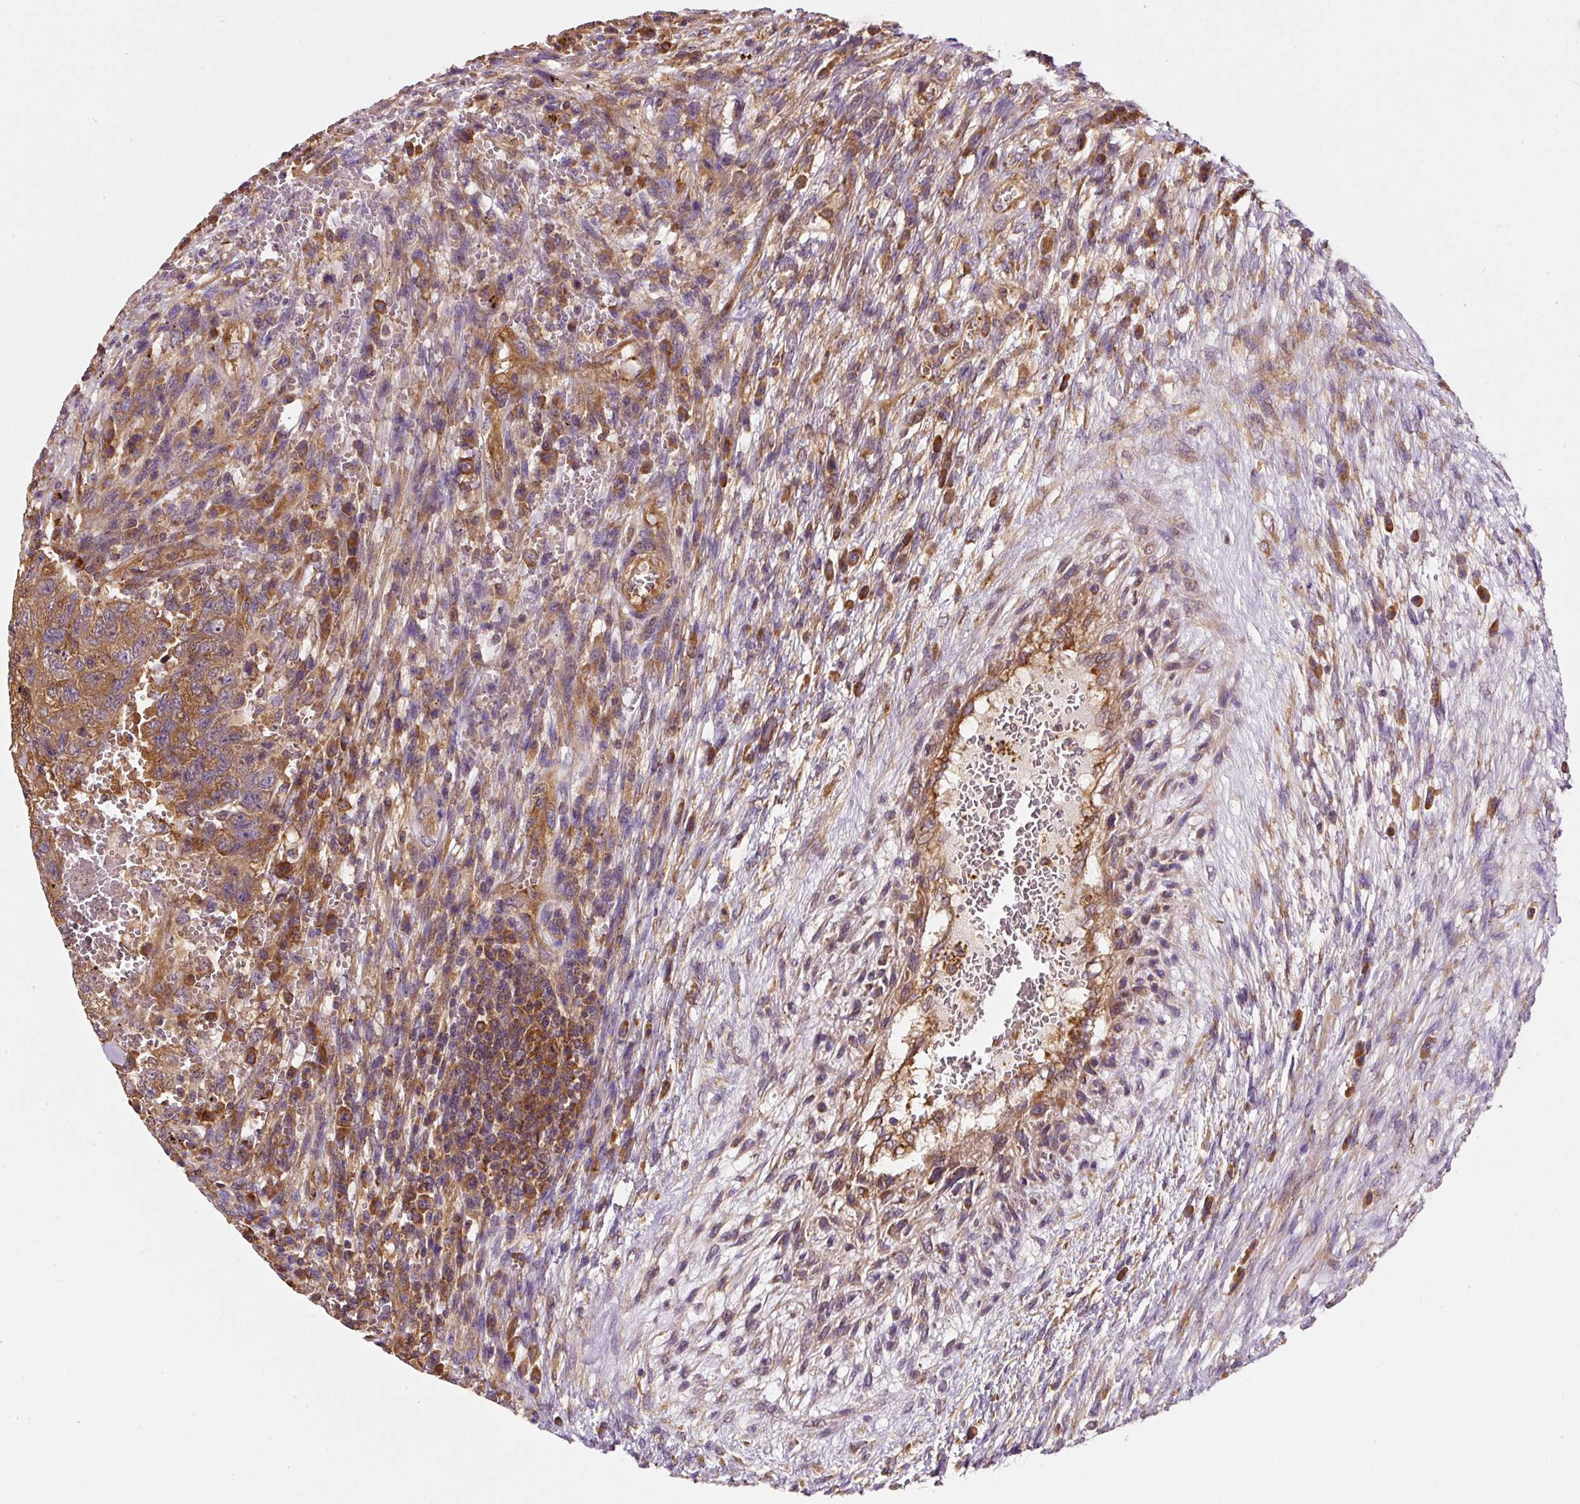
{"staining": {"intensity": "strong", "quantity": ">75%", "location": "cytoplasmic/membranous"}, "tissue": "testis cancer", "cell_type": "Tumor cells", "image_type": "cancer", "snomed": [{"axis": "morphology", "description": "Carcinoma, Embryonal, NOS"}, {"axis": "topography", "description": "Testis"}], "caption": "Protein staining shows strong cytoplasmic/membranous expression in about >75% of tumor cells in testis embryonal carcinoma. The staining was performed using DAB, with brown indicating positive protein expression. Nuclei are stained blue with hematoxylin.", "gene": "EIF2S2", "patient": {"sex": "male", "age": 26}}